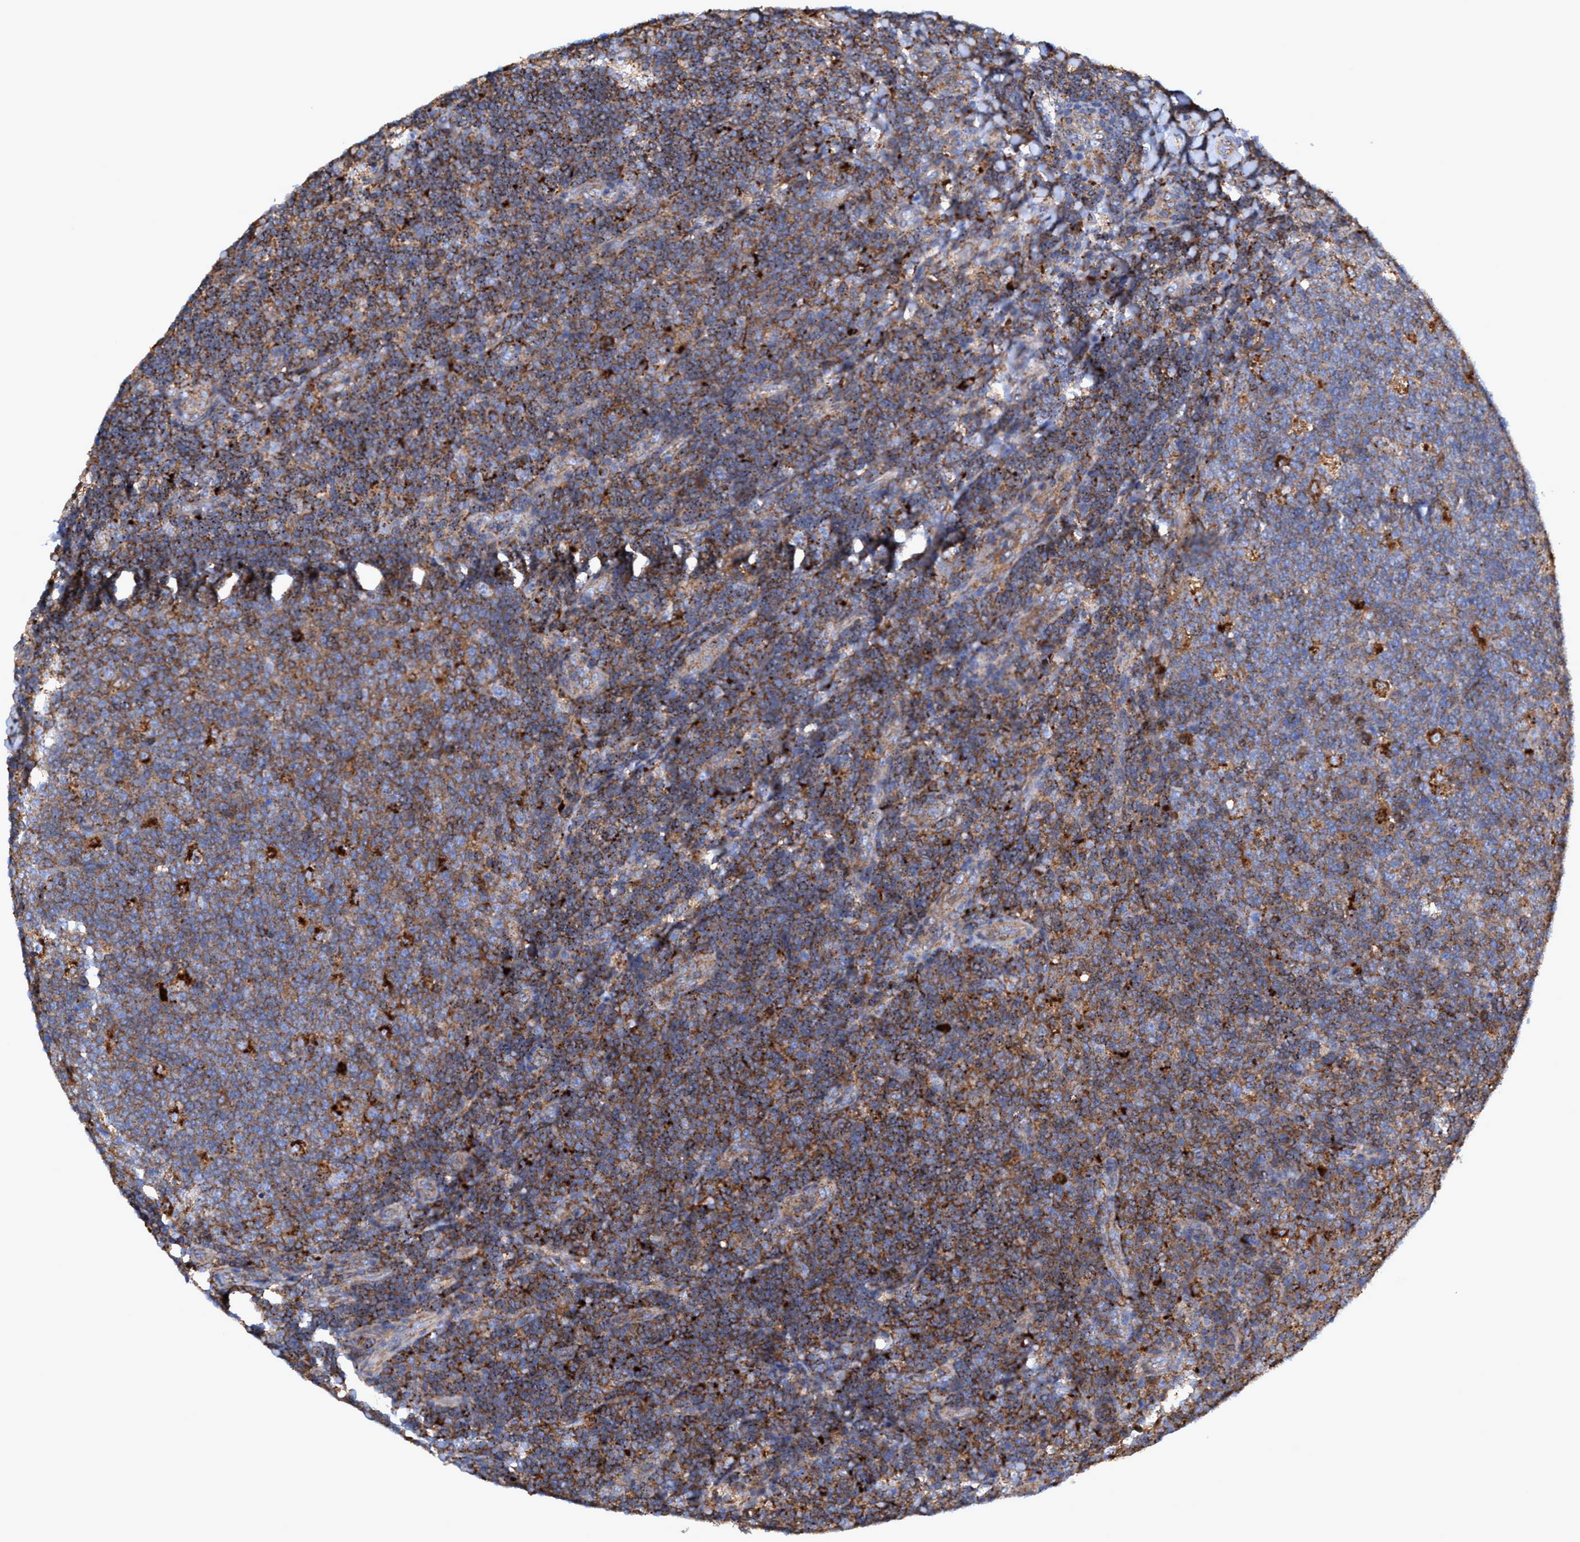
{"staining": {"intensity": "moderate", "quantity": ">75%", "location": "cytoplasmic/membranous"}, "tissue": "tonsil", "cell_type": "Germinal center cells", "image_type": "normal", "snomed": [{"axis": "morphology", "description": "Normal tissue, NOS"}, {"axis": "topography", "description": "Tonsil"}], "caption": "Immunohistochemical staining of unremarkable human tonsil shows moderate cytoplasmic/membranous protein expression in approximately >75% of germinal center cells. The staining was performed using DAB to visualize the protein expression in brown, while the nuclei were stained in blue with hematoxylin (Magnification: 20x).", "gene": "TRIM65", "patient": {"sex": "male", "age": 17}}